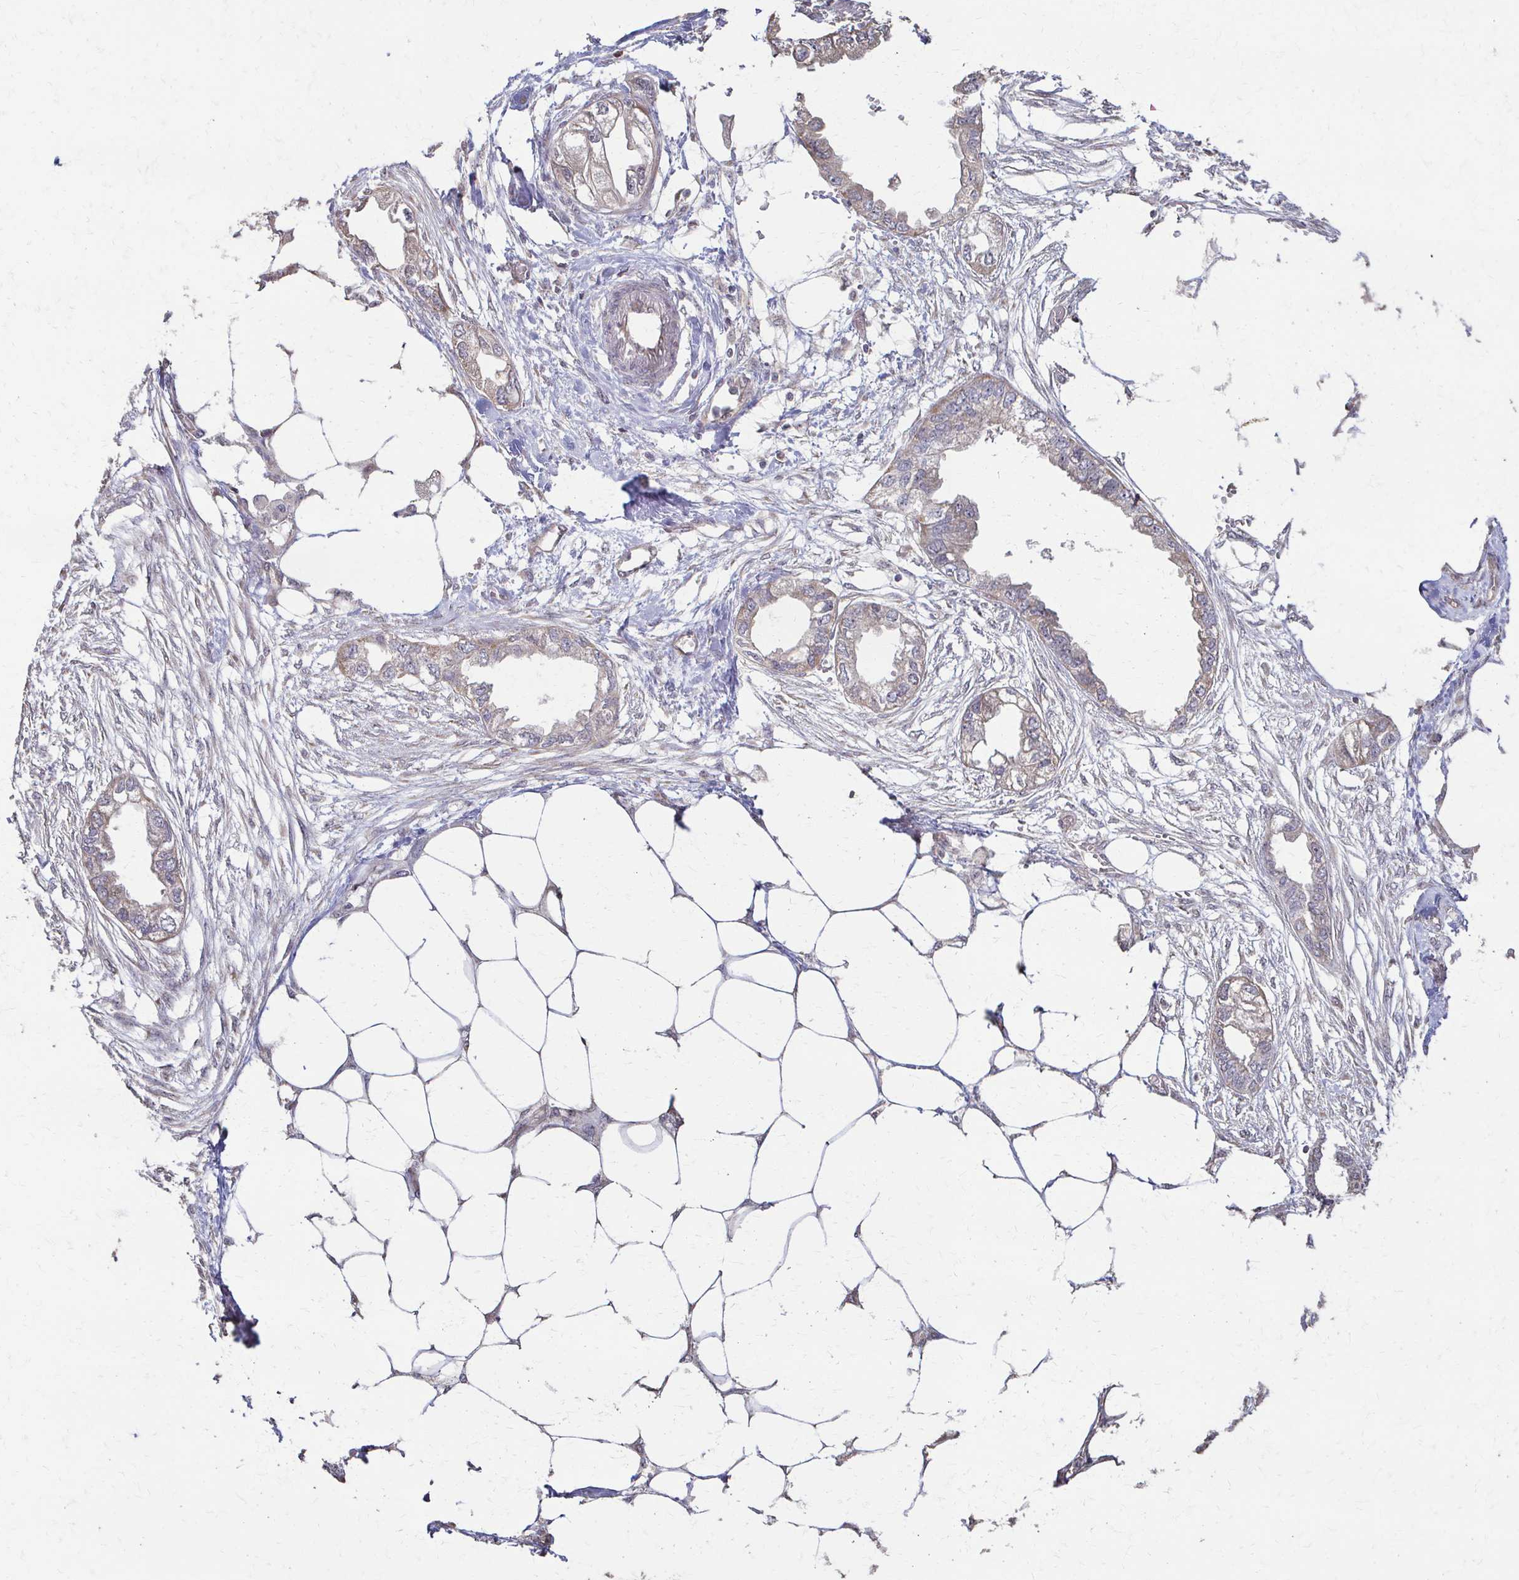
{"staining": {"intensity": "weak", "quantity": ">75%", "location": "cytoplasmic/membranous"}, "tissue": "endometrial cancer", "cell_type": "Tumor cells", "image_type": "cancer", "snomed": [{"axis": "morphology", "description": "Adenocarcinoma, NOS"}, {"axis": "morphology", "description": "Adenocarcinoma, metastatic, NOS"}, {"axis": "topography", "description": "Adipose tissue"}, {"axis": "topography", "description": "Endometrium"}], "caption": "Approximately >75% of tumor cells in human endometrial cancer (adenocarcinoma) display weak cytoplasmic/membranous protein positivity as visualized by brown immunohistochemical staining.", "gene": "IL18BP", "patient": {"sex": "female", "age": 67}}